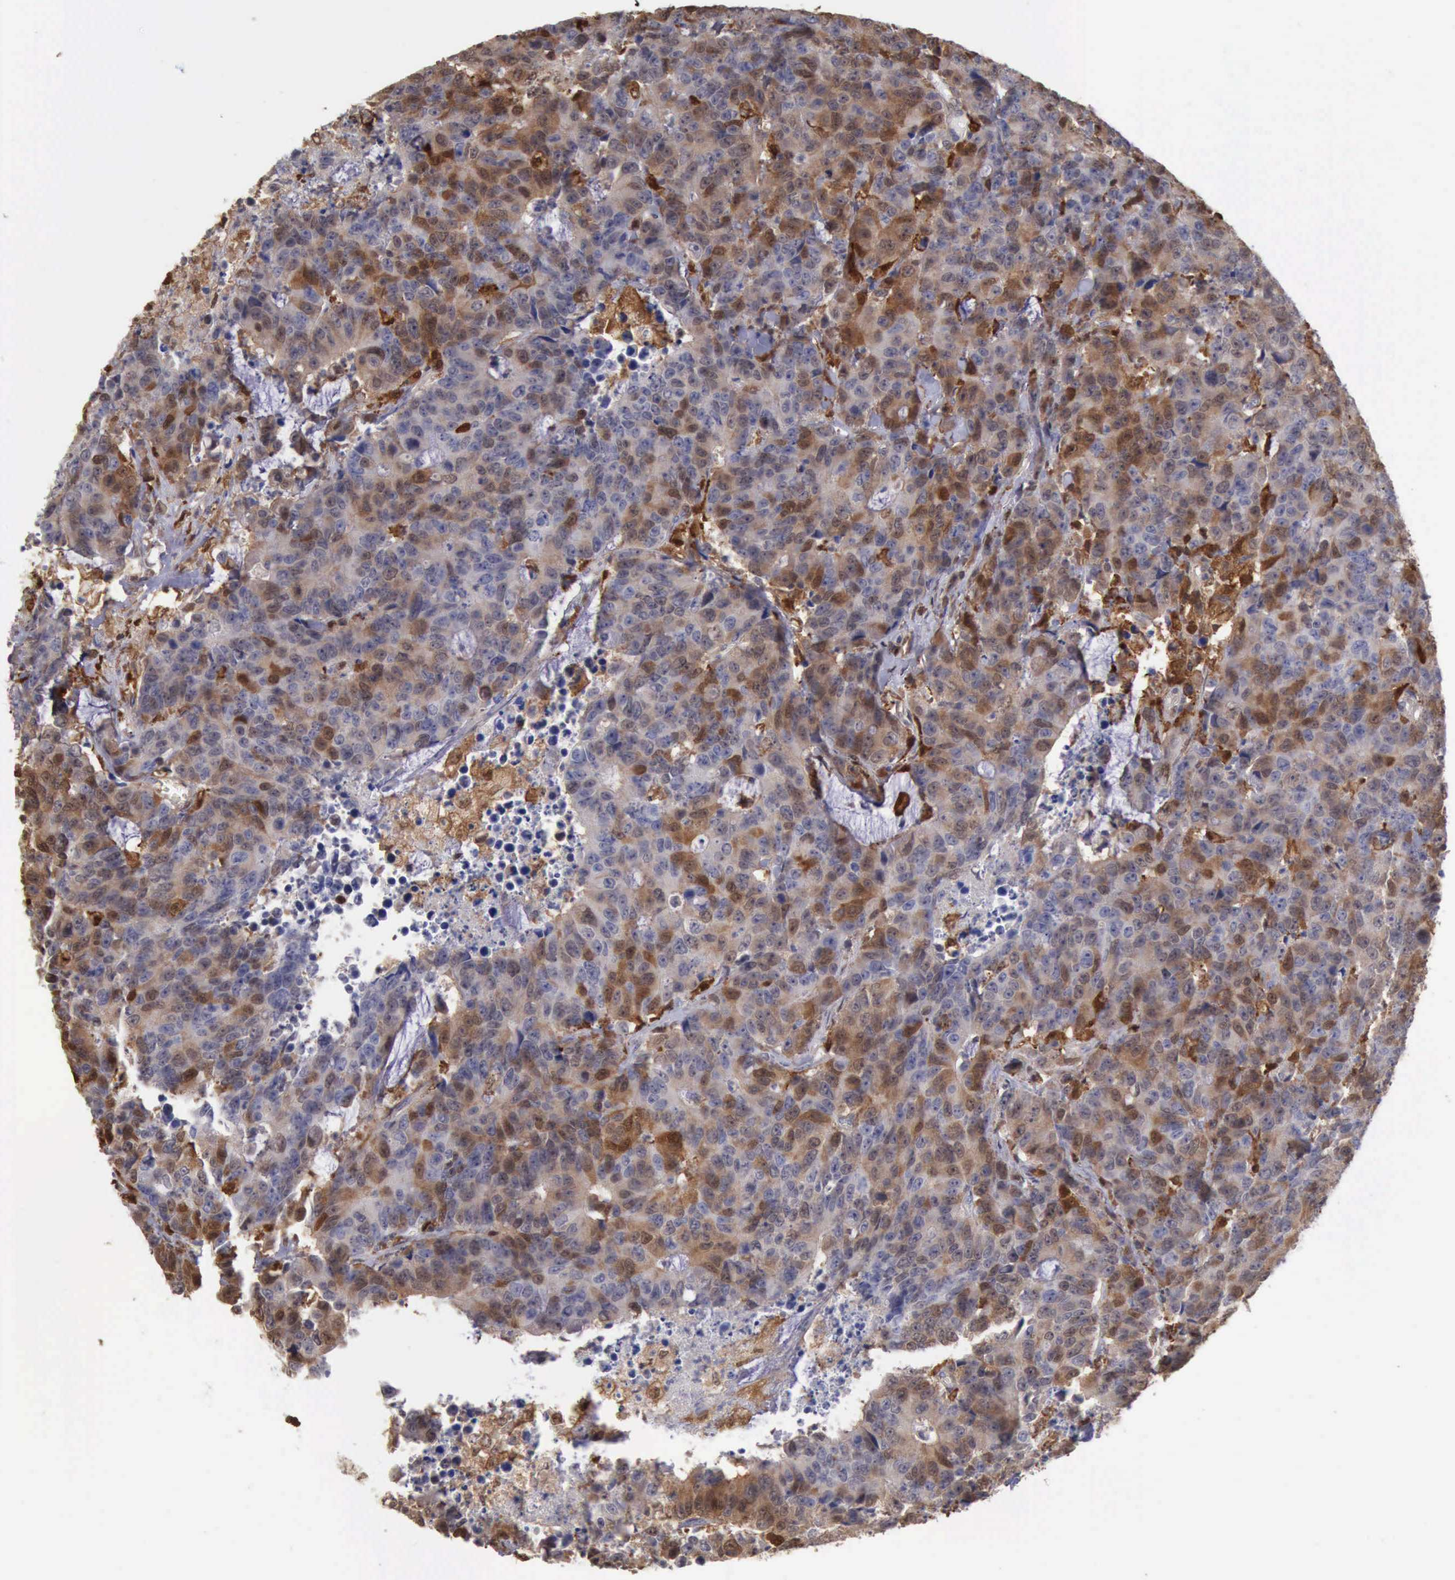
{"staining": {"intensity": "weak", "quantity": "25%-75%", "location": "cytoplasmic/membranous,nuclear"}, "tissue": "colorectal cancer", "cell_type": "Tumor cells", "image_type": "cancer", "snomed": [{"axis": "morphology", "description": "Adenocarcinoma, NOS"}, {"axis": "topography", "description": "Colon"}], "caption": "Protein analysis of colorectal cancer (adenocarcinoma) tissue shows weak cytoplasmic/membranous and nuclear staining in about 25%-75% of tumor cells.", "gene": "STAT1", "patient": {"sex": "female", "age": 86}}